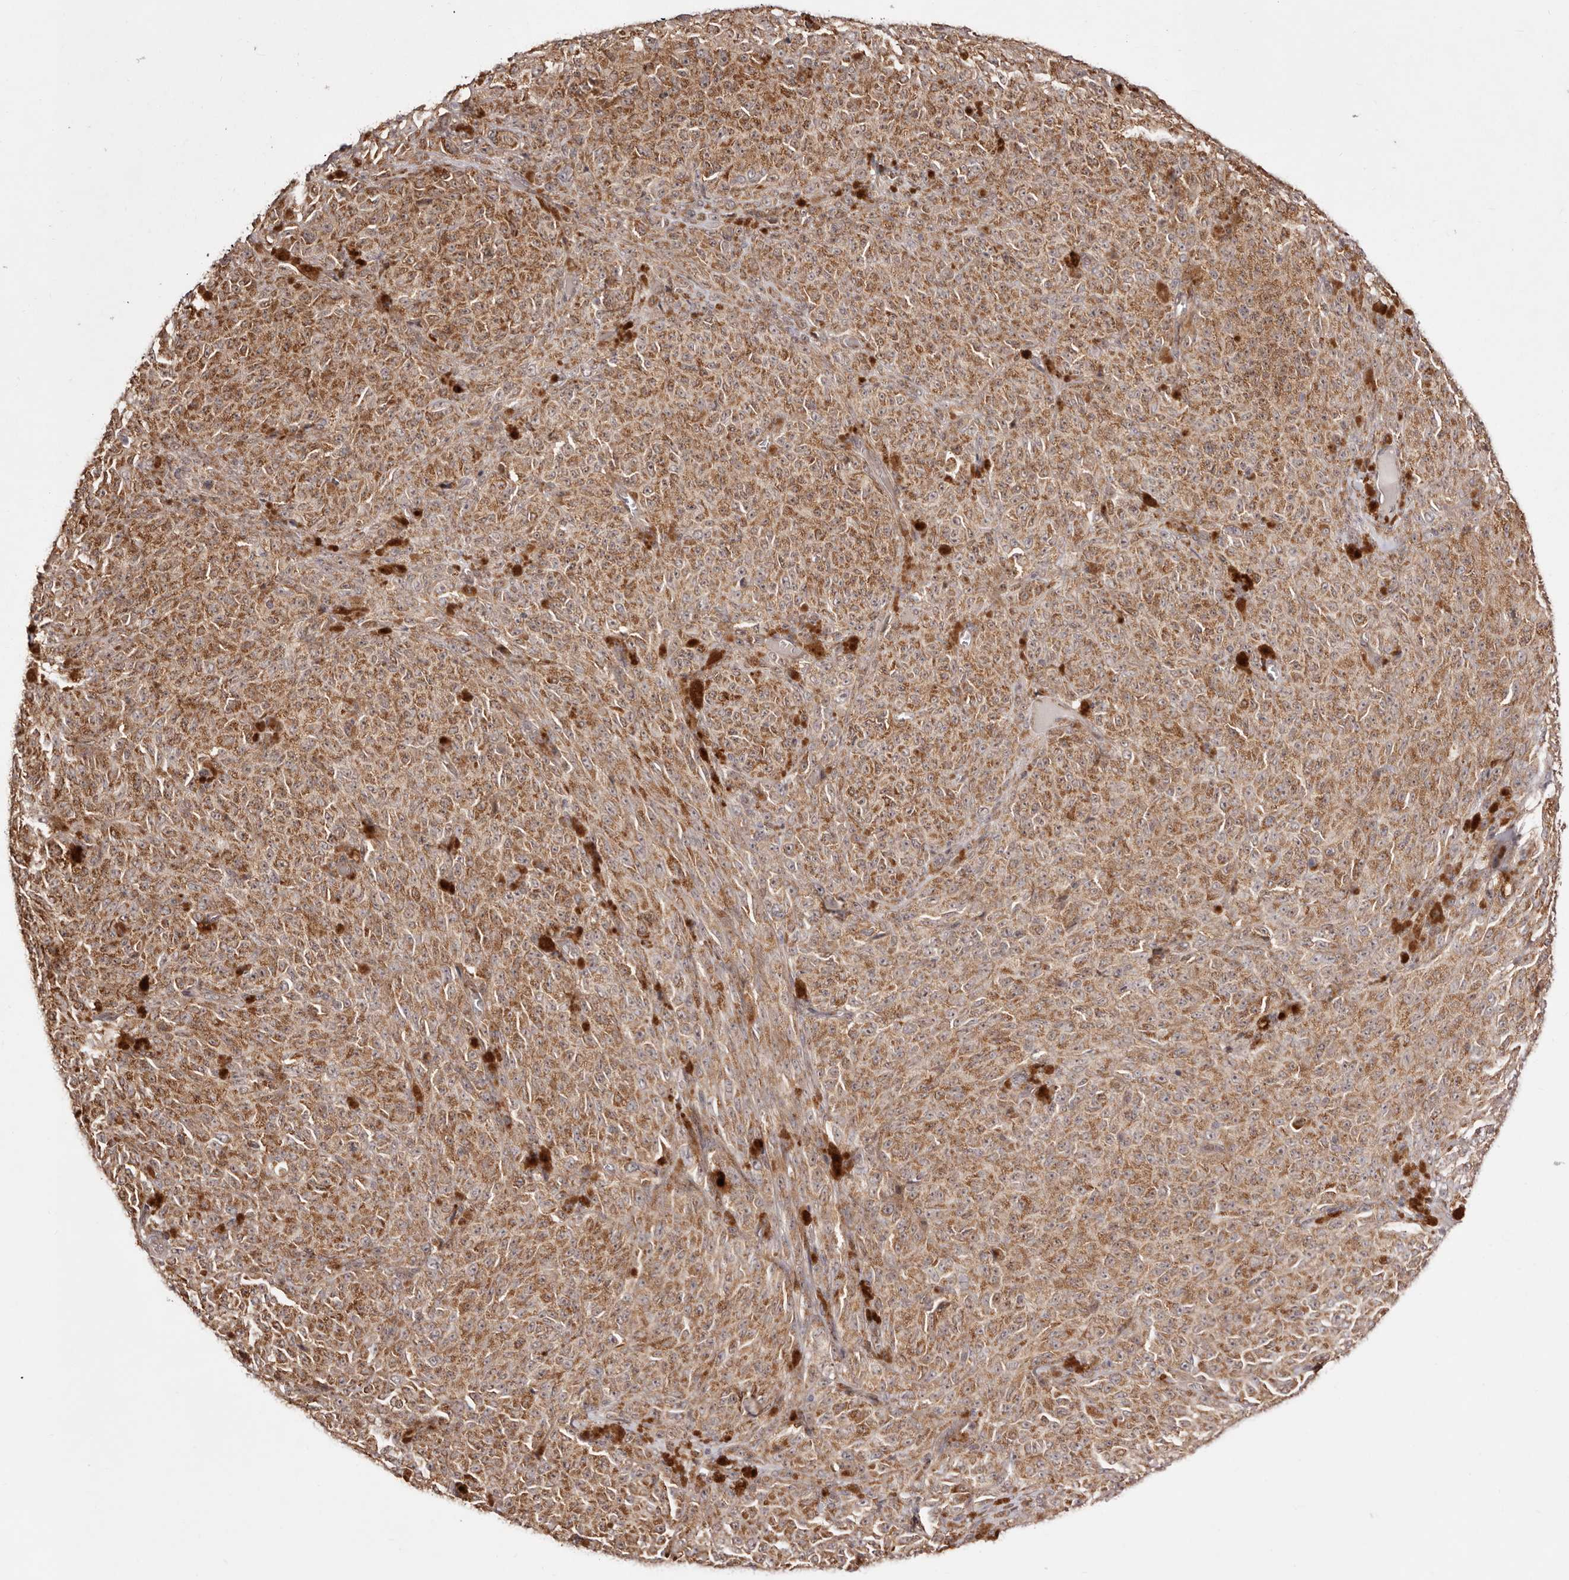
{"staining": {"intensity": "moderate", "quantity": ">75%", "location": "cytoplasmic/membranous"}, "tissue": "melanoma", "cell_type": "Tumor cells", "image_type": "cancer", "snomed": [{"axis": "morphology", "description": "Malignant melanoma, NOS"}, {"axis": "topography", "description": "Skin"}], "caption": "Moderate cytoplasmic/membranous protein expression is seen in about >75% of tumor cells in malignant melanoma. (DAB IHC with brightfield microscopy, high magnification).", "gene": "EGR3", "patient": {"sex": "female", "age": 82}}